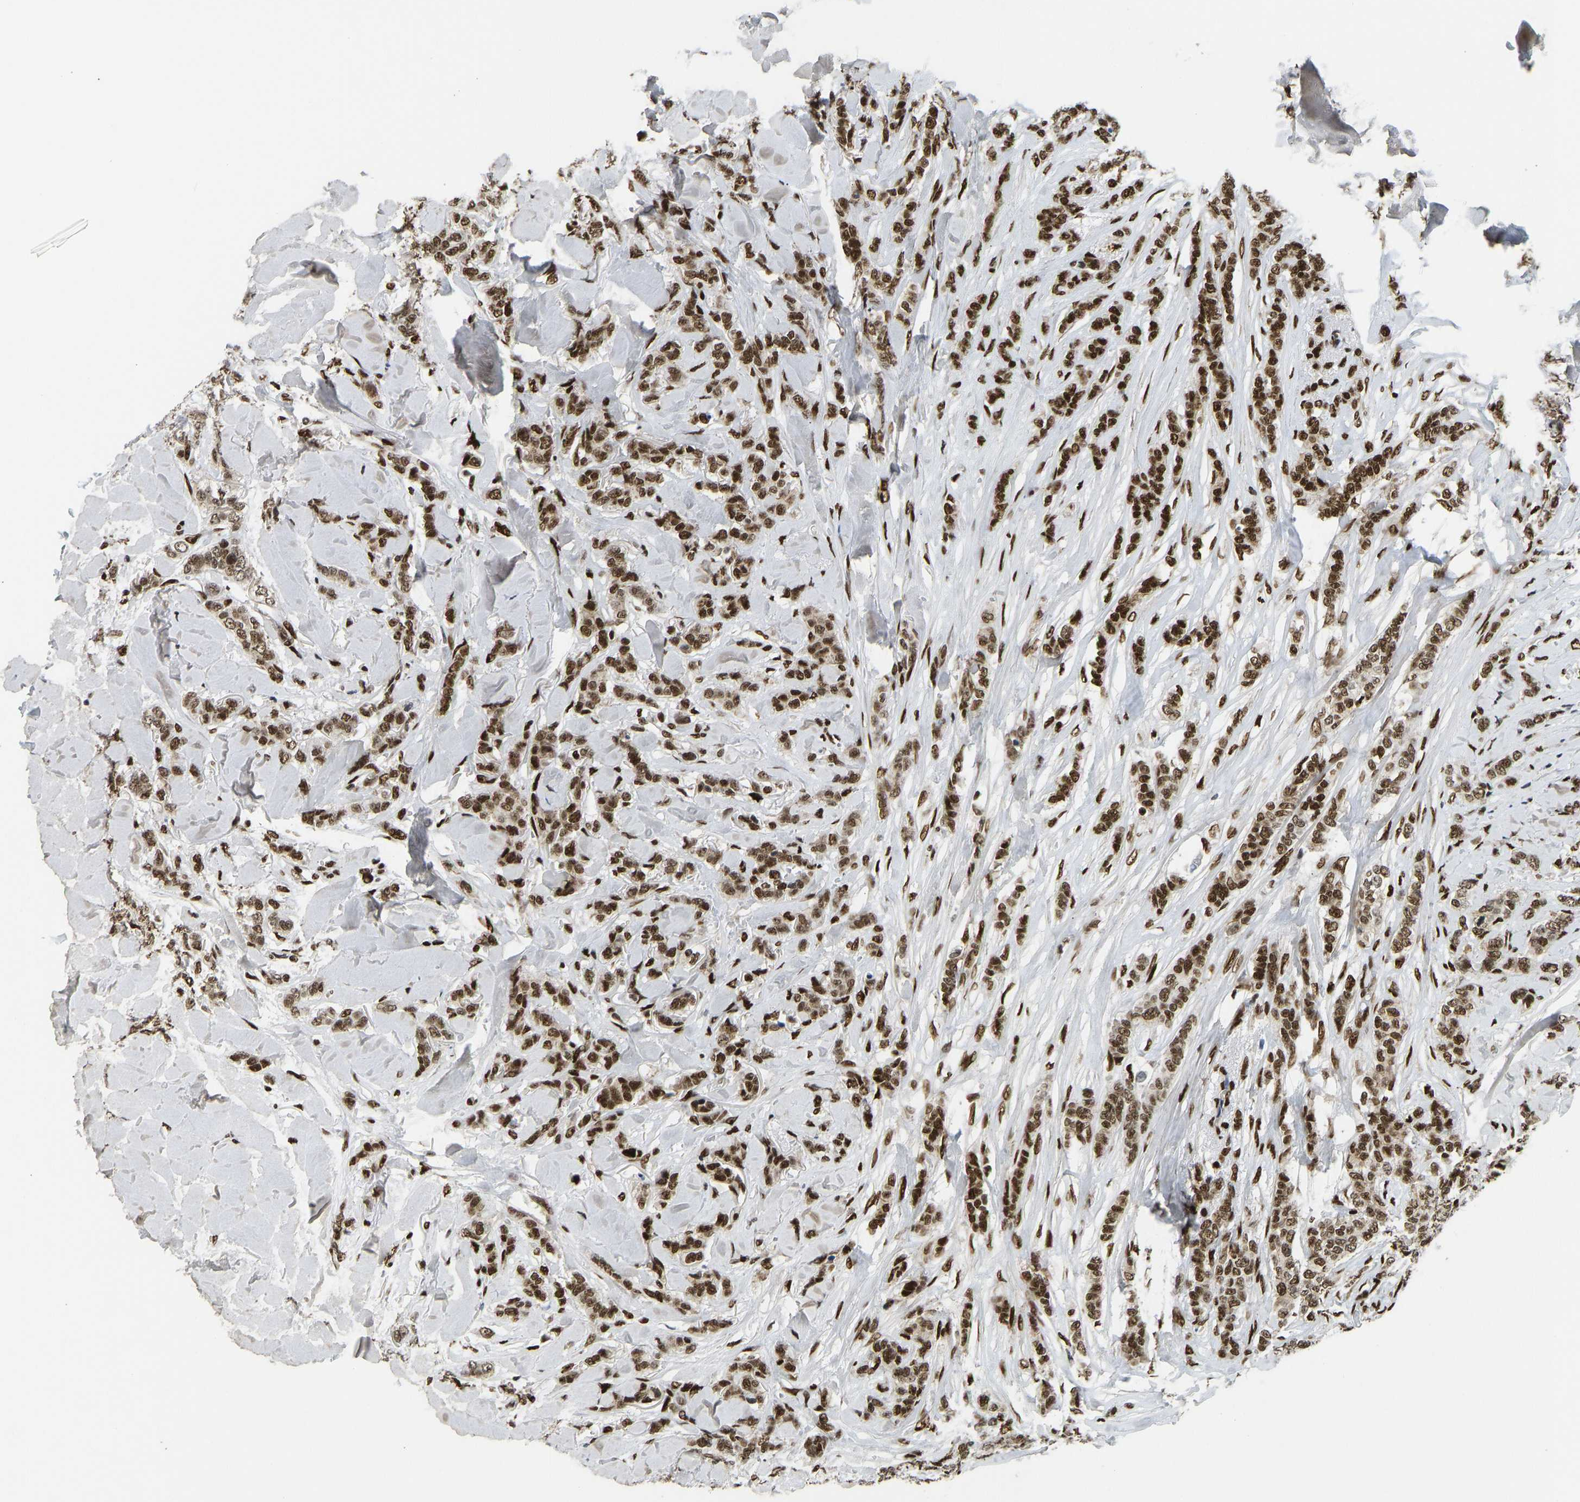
{"staining": {"intensity": "strong", "quantity": ">75%", "location": "nuclear"}, "tissue": "breast cancer", "cell_type": "Tumor cells", "image_type": "cancer", "snomed": [{"axis": "morphology", "description": "Lobular carcinoma"}, {"axis": "topography", "description": "Skin"}, {"axis": "topography", "description": "Breast"}], "caption": "A histopathology image of lobular carcinoma (breast) stained for a protein reveals strong nuclear brown staining in tumor cells.", "gene": "FOXK1", "patient": {"sex": "female", "age": 46}}